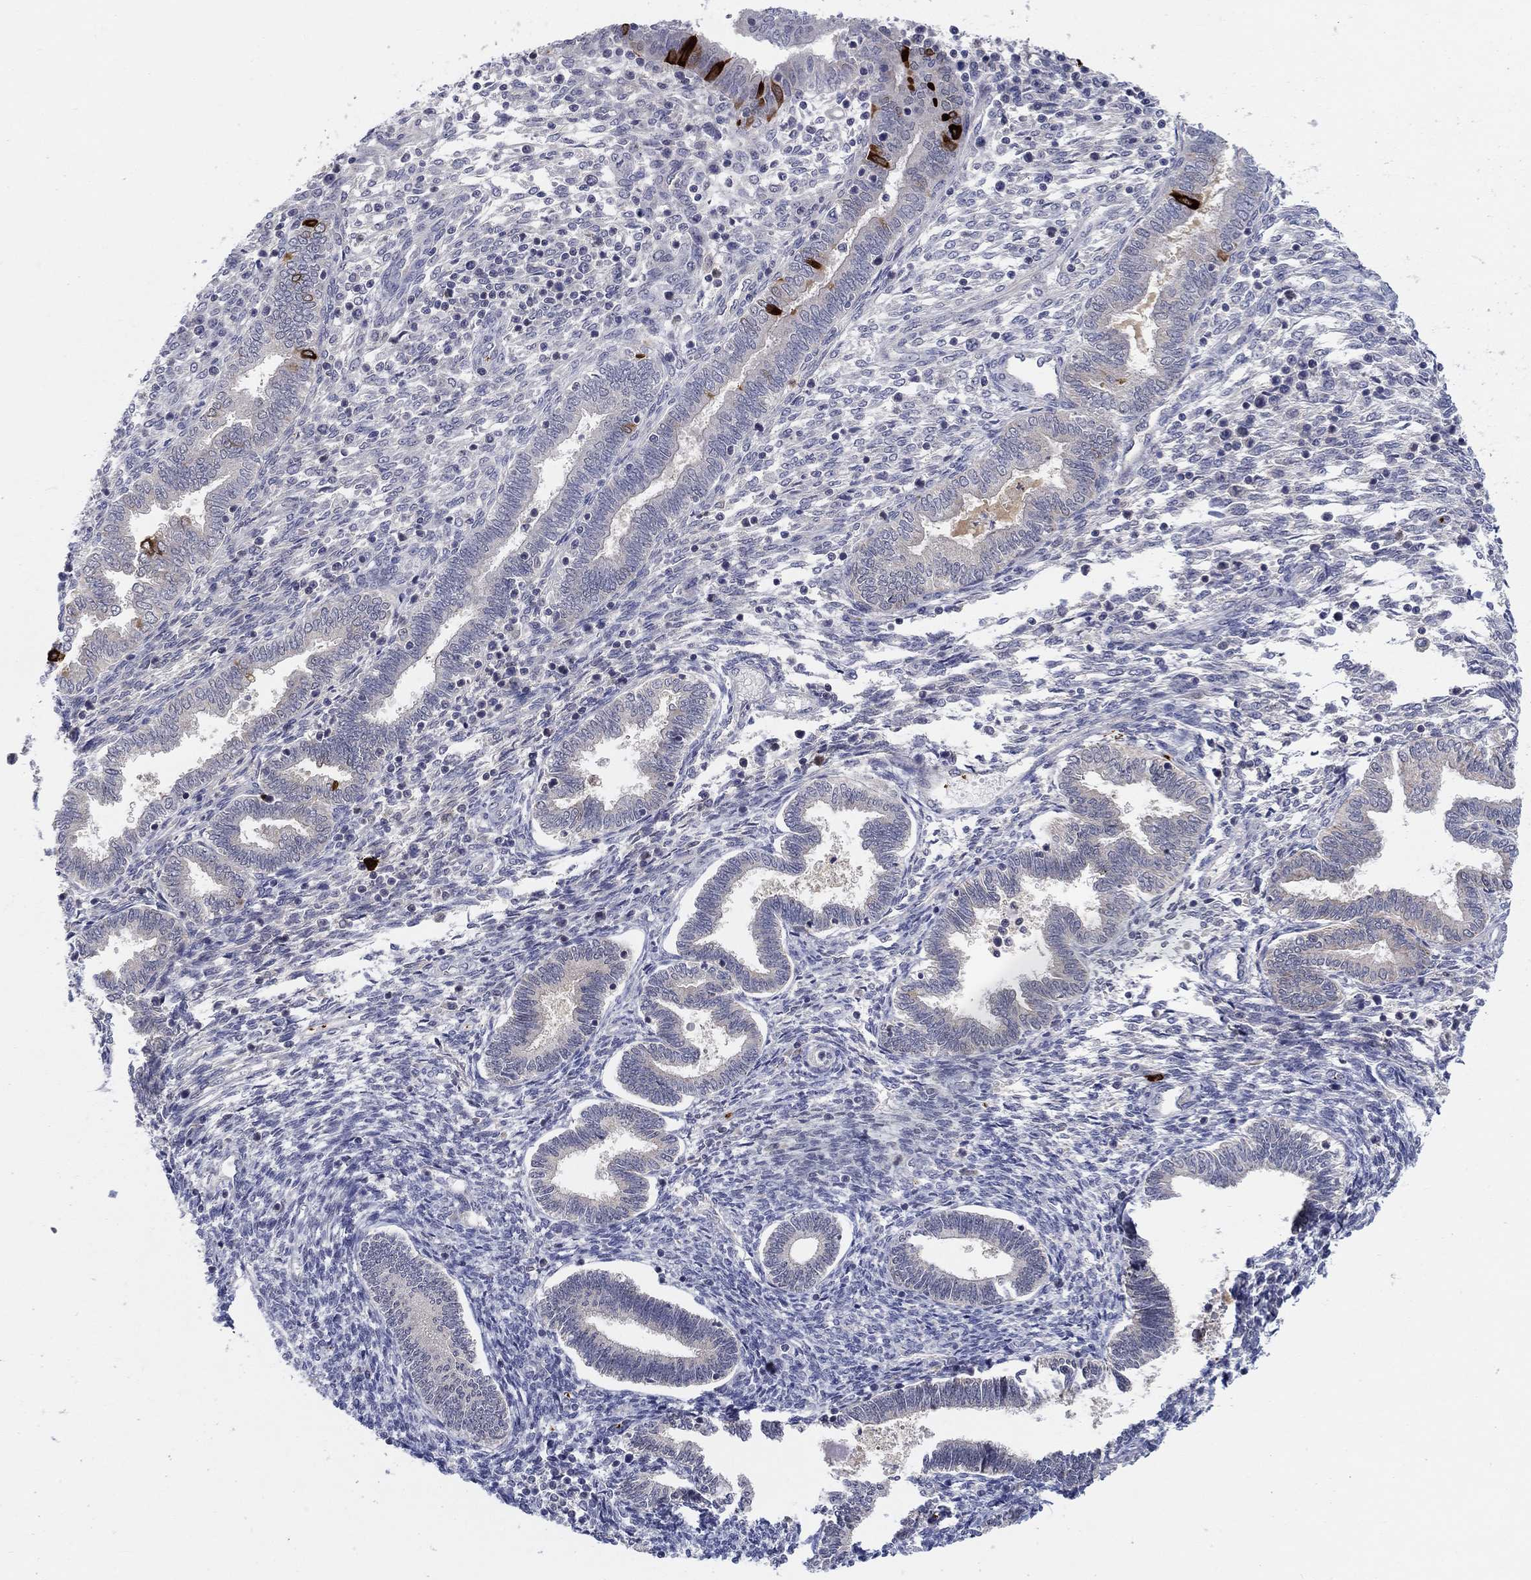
{"staining": {"intensity": "negative", "quantity": "none", "location": "none"}, "tissue": "endometrium", "cell_type": "Cells in endometrial stroma", "image_type": "normal", "snomed": [{"axis": "morphology", "description": "Normal tissue, NOS"}, {"axis": "topography", "description": "Endometrium"}], "caption": "Cells in endometrial stroma show no significant expression in unremarkable endometrium.", "gene": "ALOX12", "patient": {"sex": "female", "age": 42}}